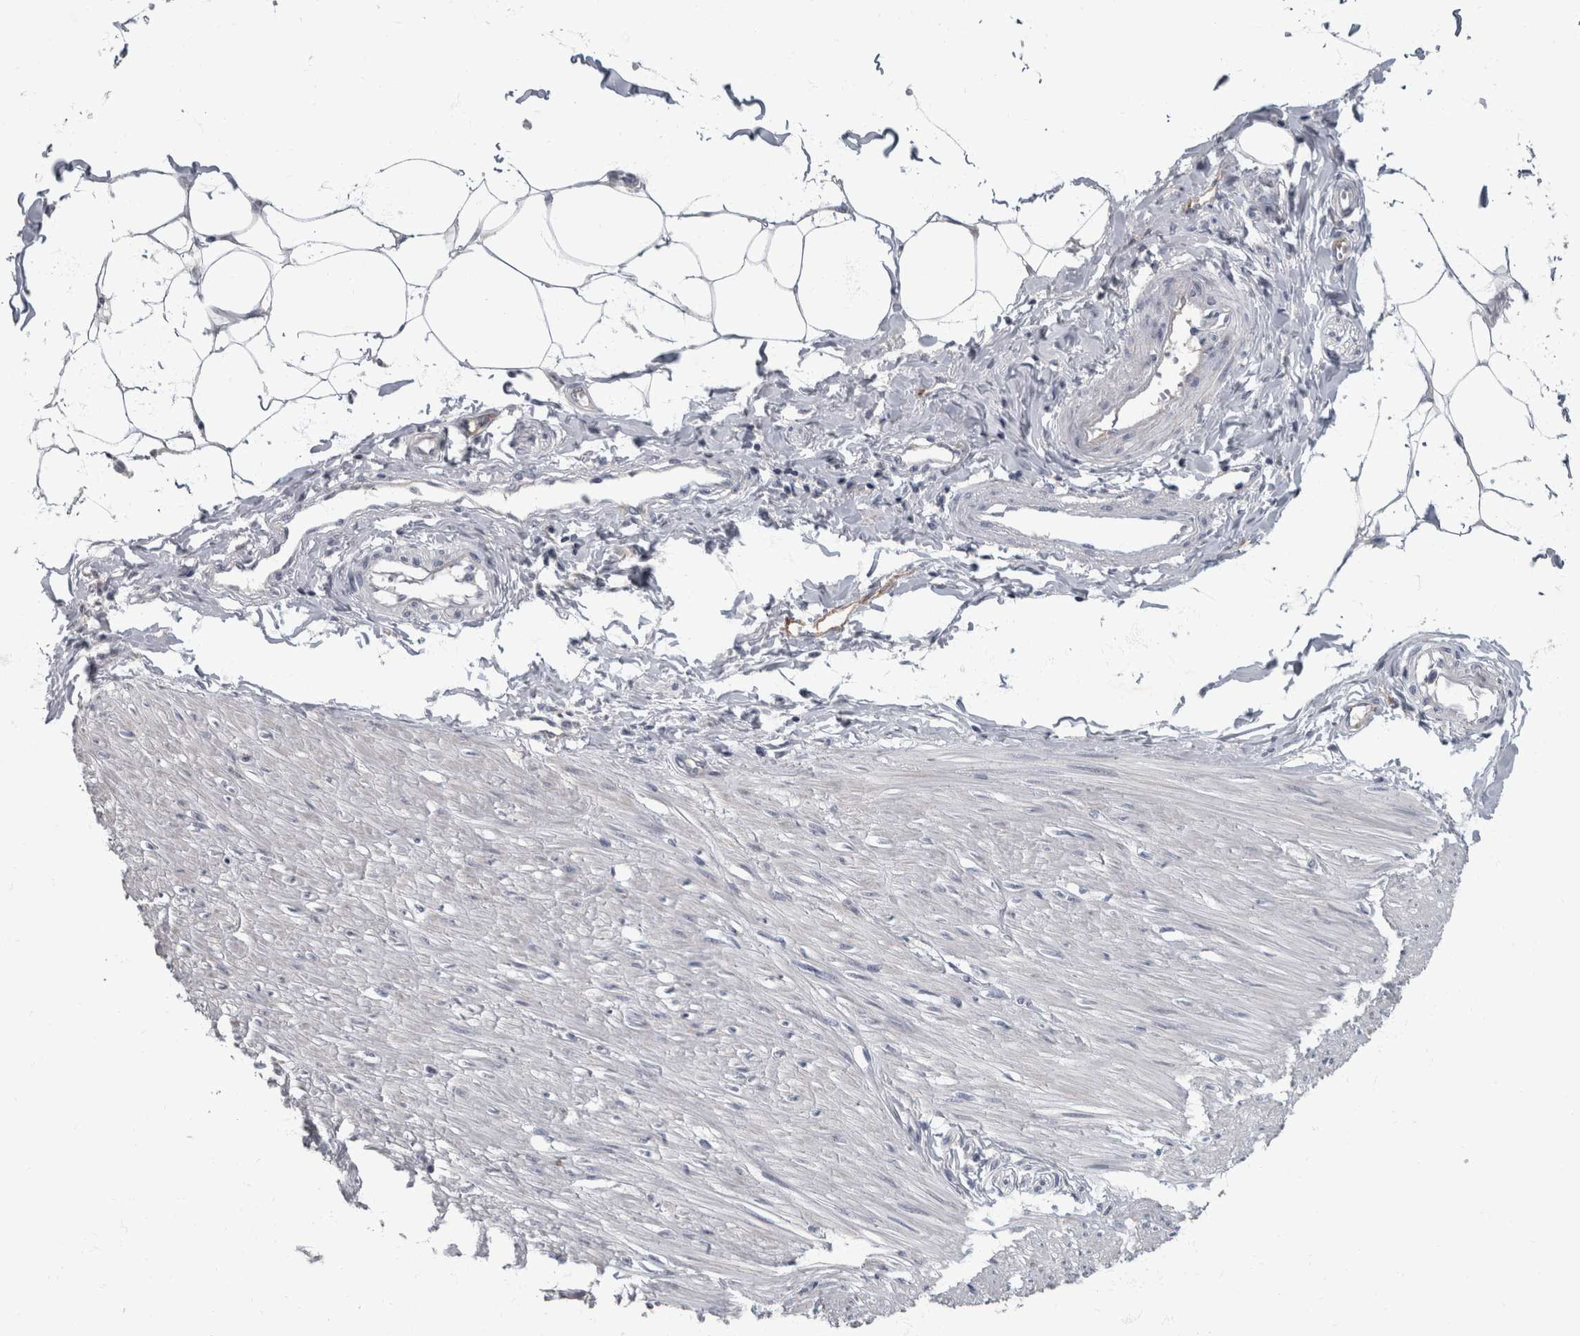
{"staining": {"intensity": "negative", "quantity": "none", "location": "none"}, "tissue": "adipose tissue", "cell_type": "Adipocytes", "image_type": "normal", "snomed": [{"axis": "morphology", "description": "Normal tissue, NOS"}, {"axis": "morphology", "description": "Adenocarcinoma, NOS"}, {"axis": "topography", "description": "Colon"}, {"axis": "topography", "description": "Peripheral nerve tissue"}], "caption": "Immunohistochemistry of unremarkable human adipose tissue shows no positivity in adipocytes. The staining is performed using DAB (3,3'-diaminobenzidine) brown chromogen with nuclei counter-stained in using hematoxylin.", "gene": "DSG2", "patient": {"sex": "male", "age": 14}}